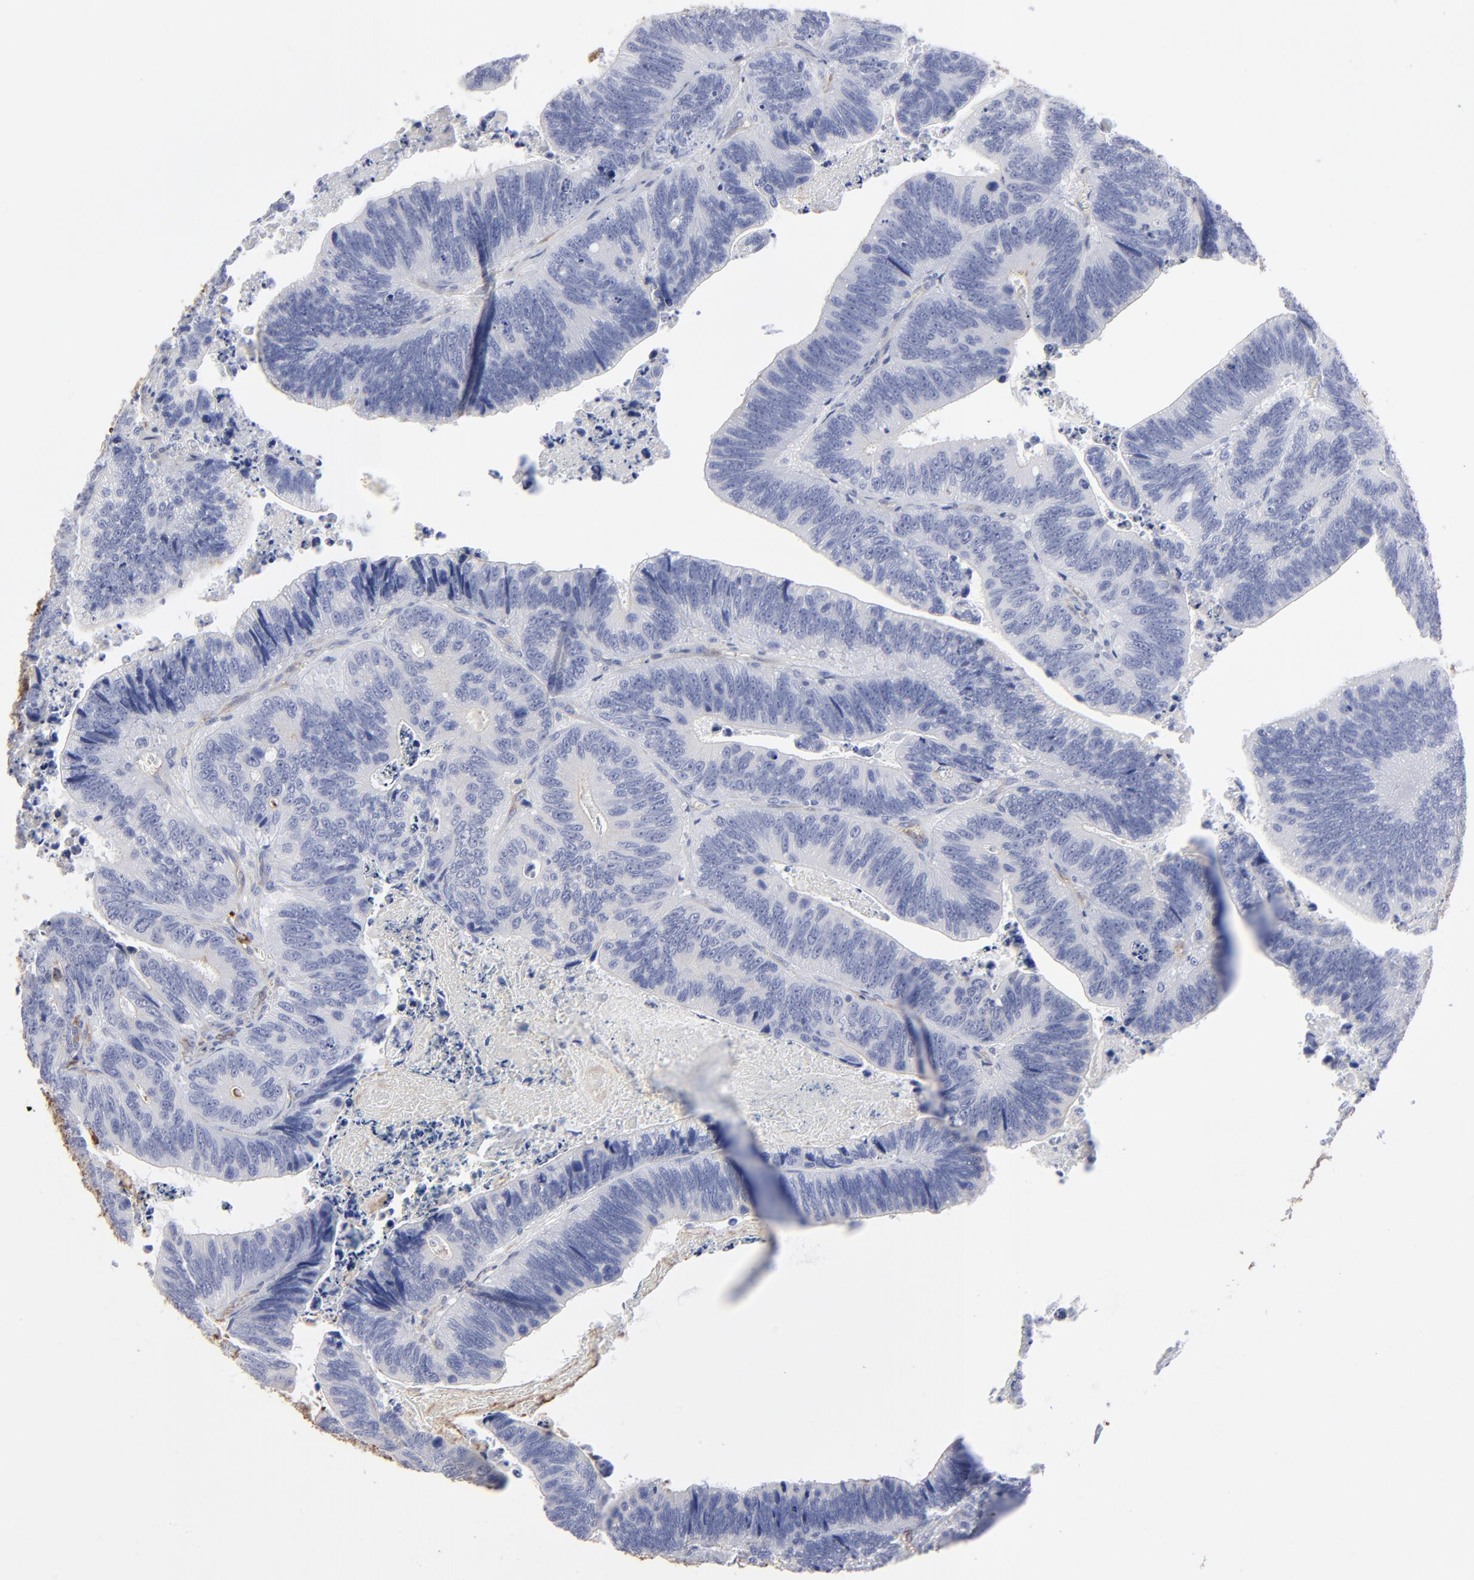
{"staining": {"intensity": "negative", "quantity": "none", "location": "none"}, "tissue": "colorectal cancer", "cell_type": "Tumor cells", "image_type": "cancer", "snomed": [{"axis": "morphology", "description": "Adenocarcinoma, NOS"}, {"axis": "topography", "description": "Colon"}], "caption": "Immunohistochemistry of human adenocarcinoma (colorectal) demonstrates no staining in tumor cells.", "gene": "CILP", "patient": {"sex": "male", "age": 72}}